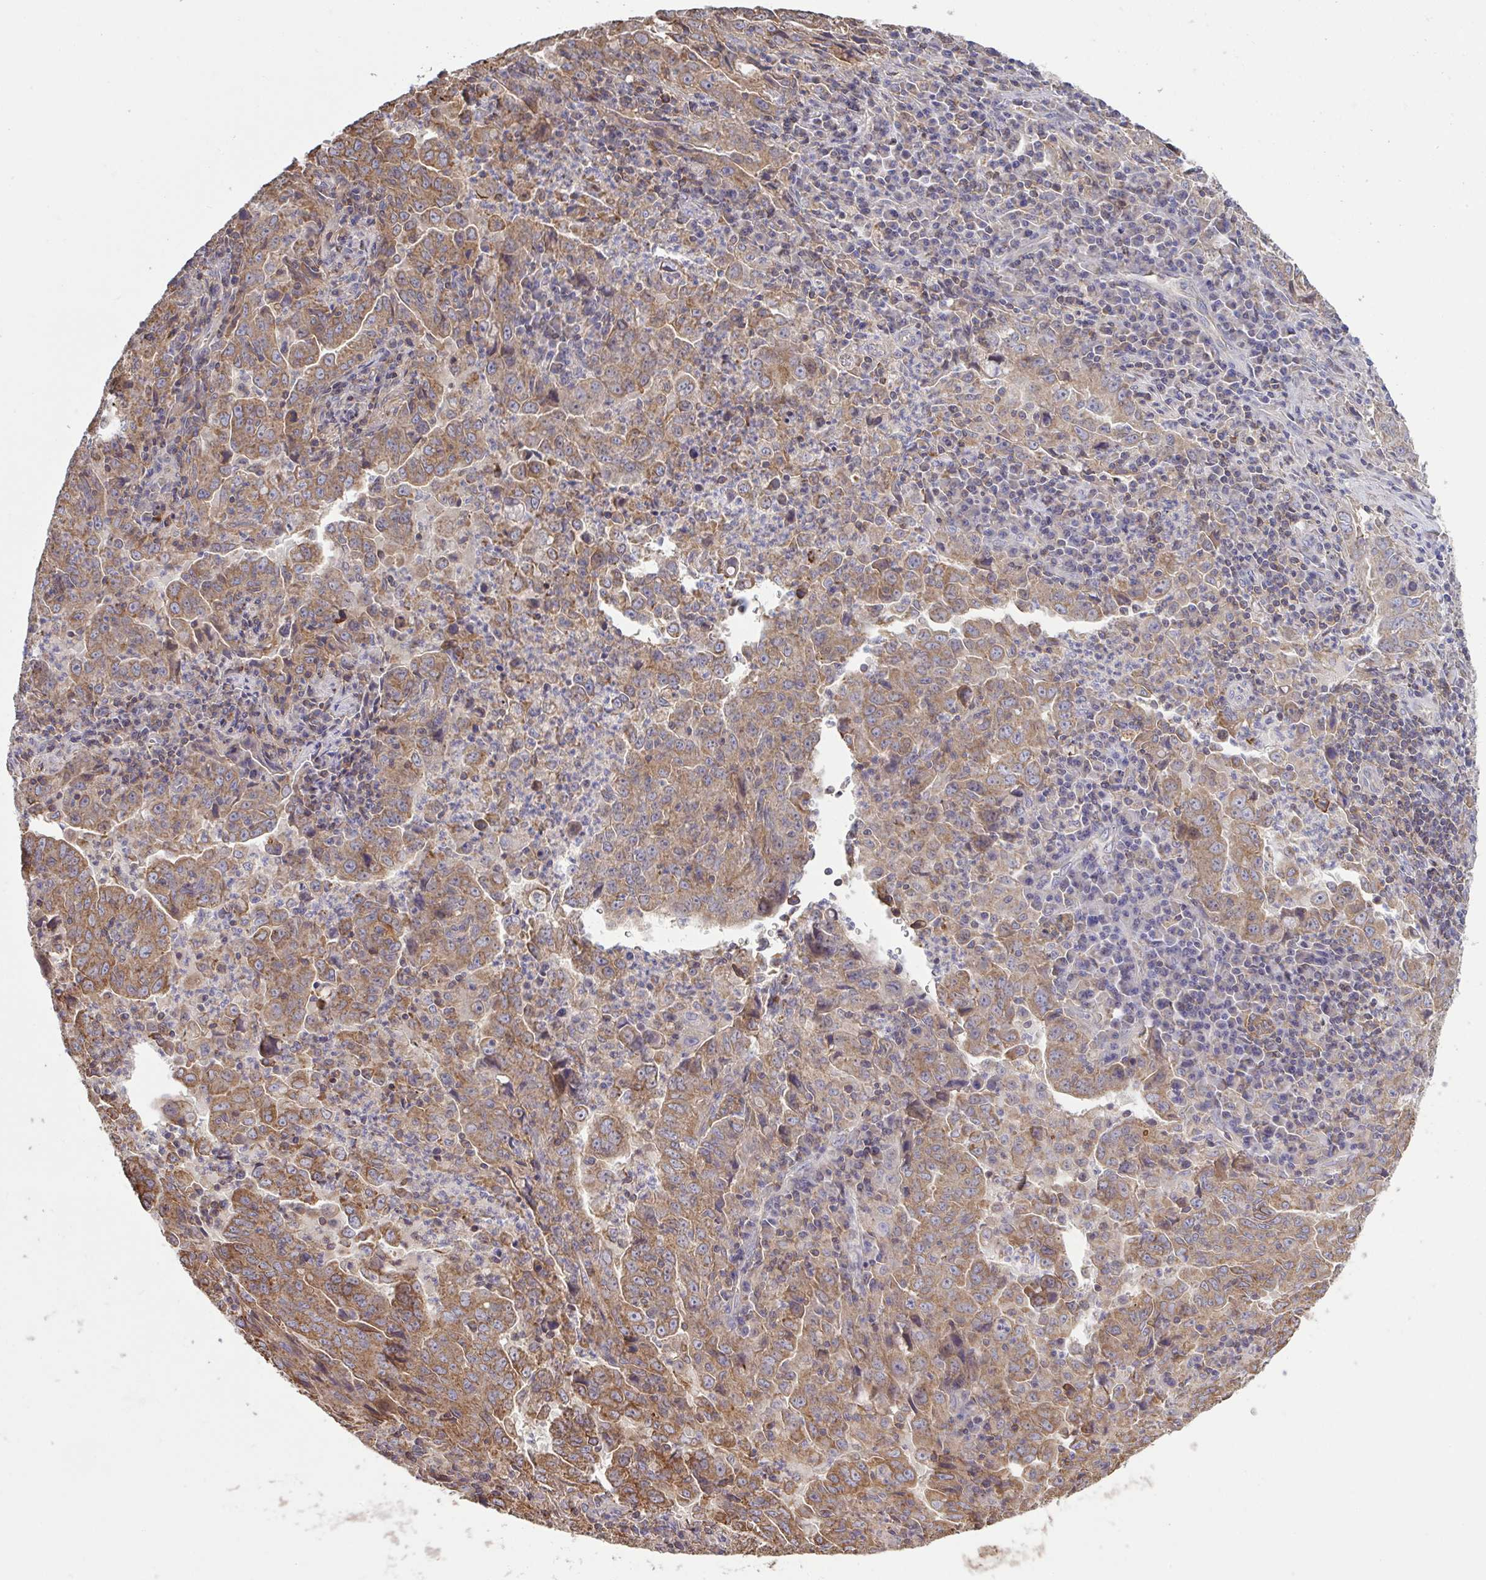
{"staining": {"intensity": "moderate", "quantity": ">75%", "location": "cytoplasmic/membranous"}, "tissue": "lung cancer", "cell_type": "Tumor cells", "image_type": "cancer", "snomed": [{"axis": "morphology", "description": "Adenocarcinoma, NOS"}, {"axis": "topography", "description": "Lung"}], "caption": "Lung cancer (adenocarcinoma) stained with DAB (3,3'-diaminobenzidine) immunohistochemistry exhibits medium levels of moderate cytoplasmic/membranous staining in approximately >75% of tumor cells. Immunohistochemistry (ihc) stains the protein in brown and the nuclei are stained blue.", "gene": "PPM1H", "patient": {"sex": "male", "age": 67}}